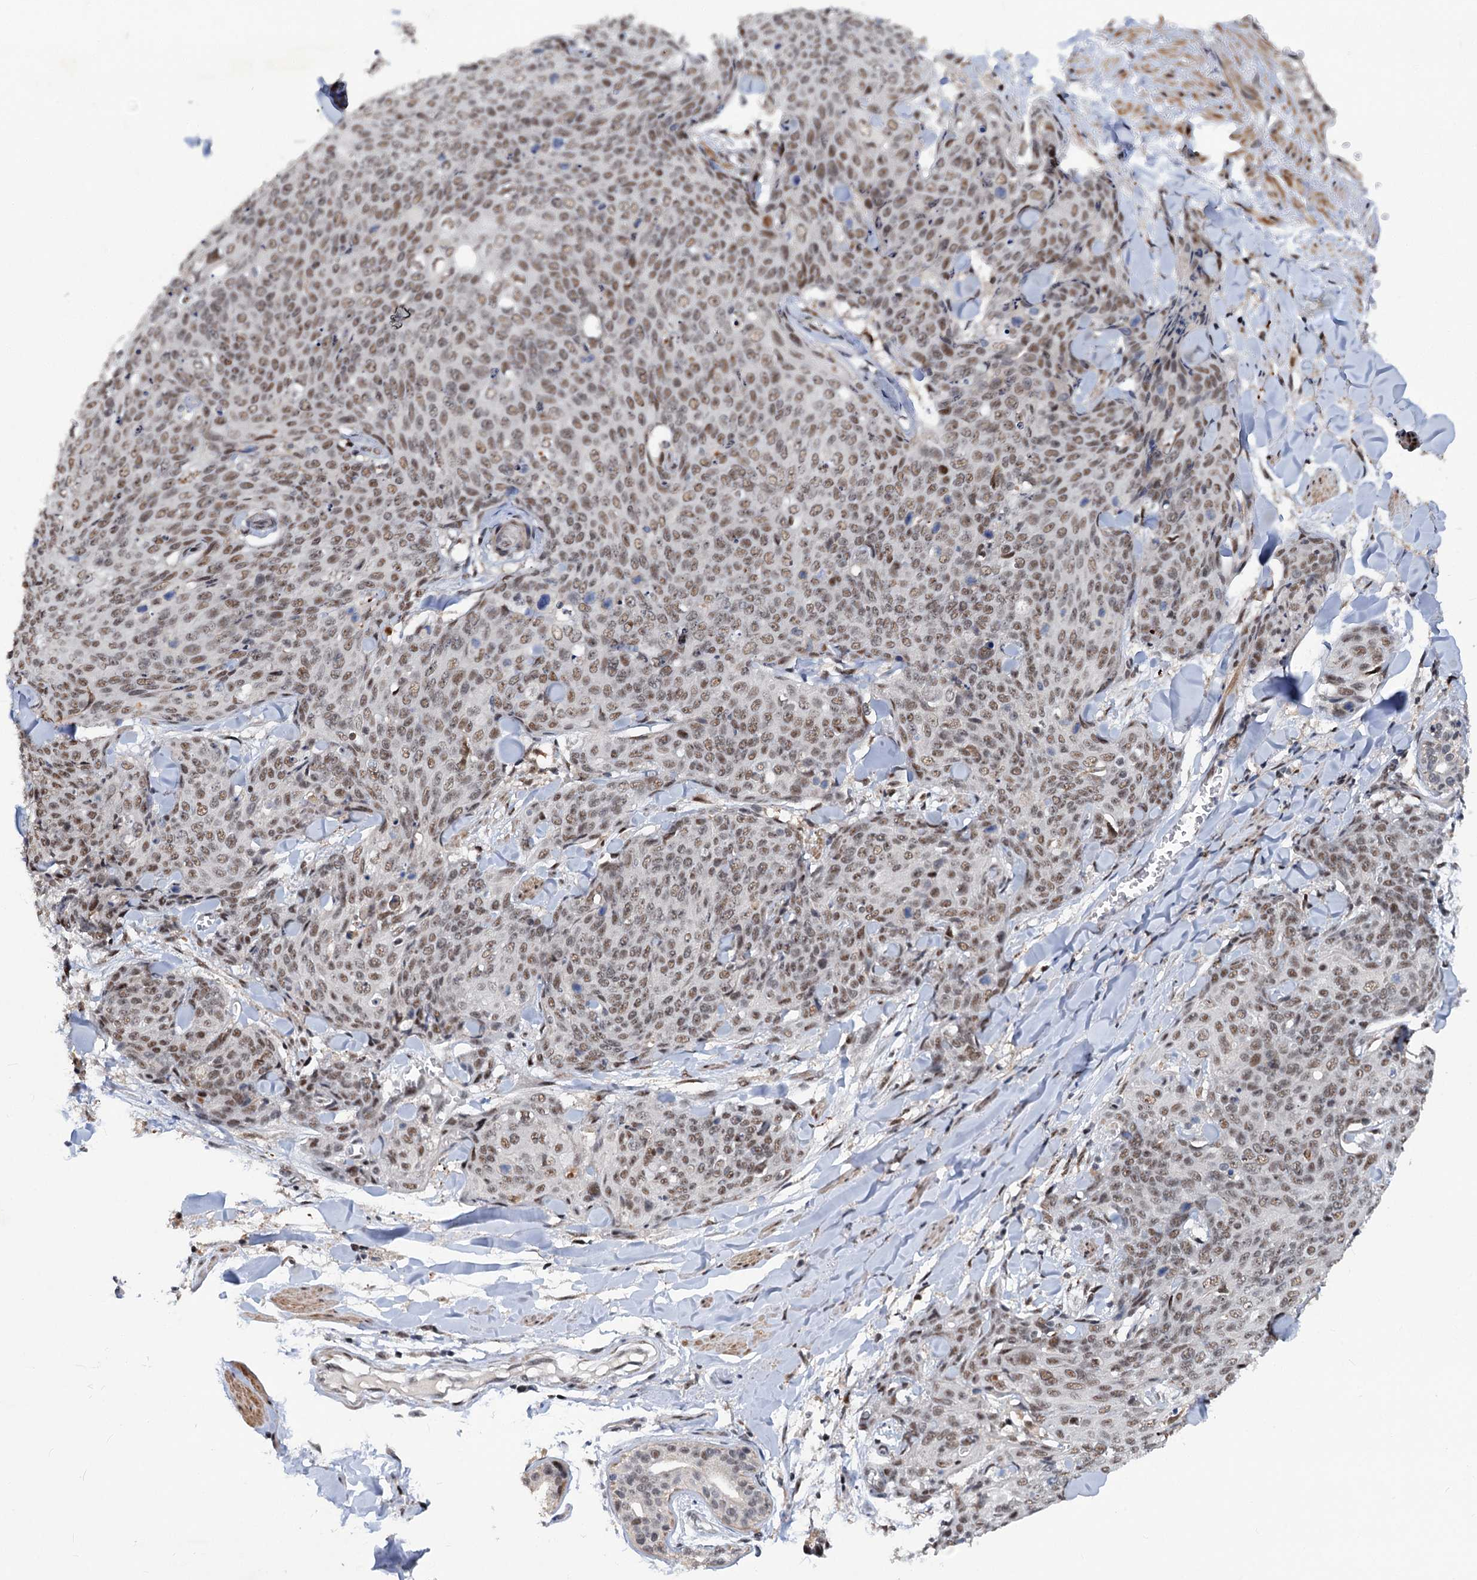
{"staining": {"intensity": "weak", "quantity": ">75%", "location": "nuclear"}, "tissue": "skin cancer", "cell_type": "Tumor cells", "image_type": "cancer", "snomed": [{"axis": "morphology", "description": "Squamous cell carcinoma, NOS"}, {"axis": "topography", "description": "Skin"}, {"axis": "topography", "description": "Vulva"}], "caption": "DAB (3,3'-diaminobenzidine) immunohistochemical staining of human skin squamous cell carcinoma reveals weak nuclear protein expression in about >75% of tumor cells. (Stains: DAB (3,3'-diaminobenzidine) in brown, nuclei in blue, Microscopy: brightfield microscopy at high magnification).", "gene": "PHF8", "patient": {"sex": "female", "age": 85}}